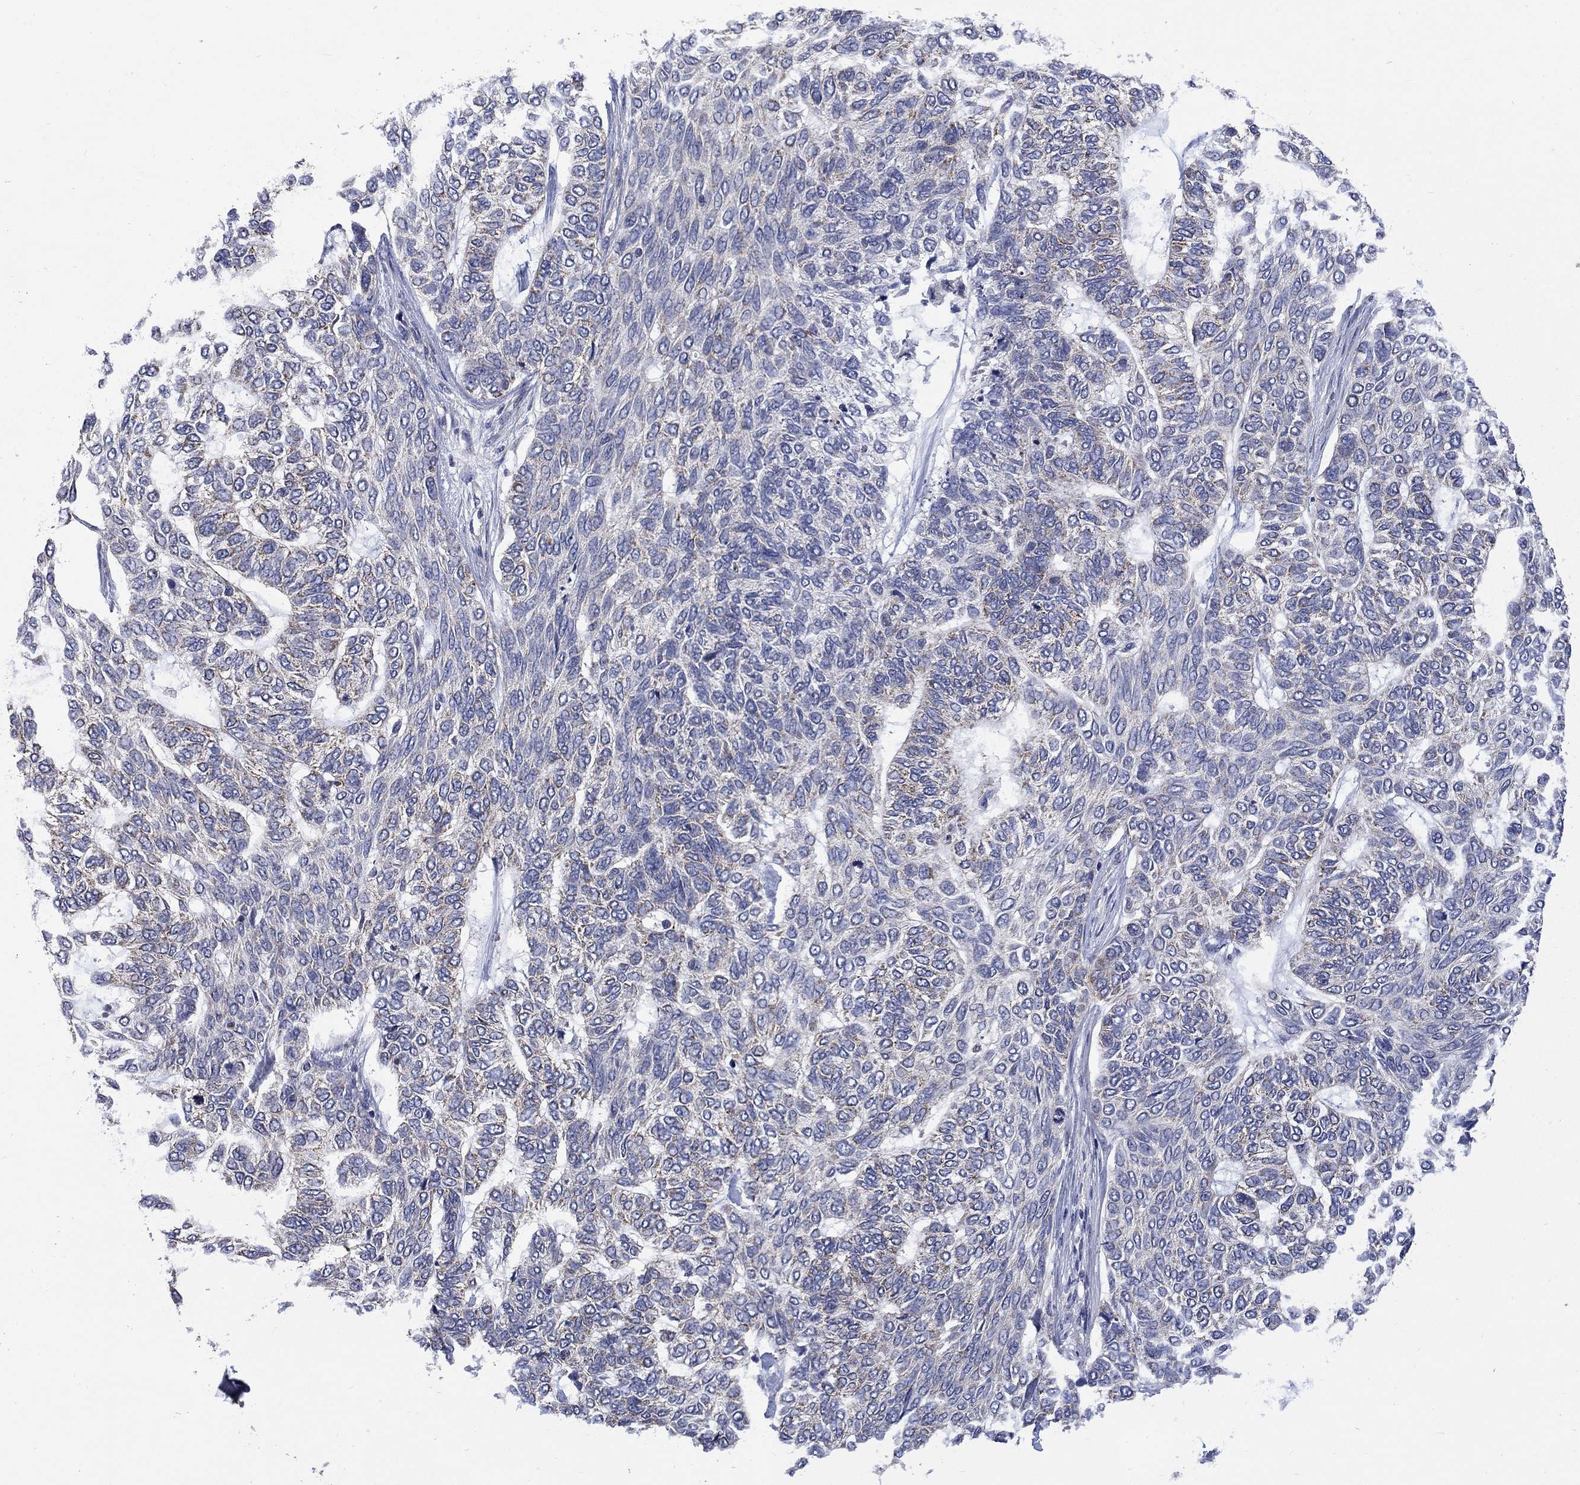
{"staining": {"intensity": "moderate", "quantity": "25%-75%", "location": "cytoplasmic/membranous"}, "tissue": "skin cancer", "cell_type": "Tumor cells", "image_type": "cancer", "snomed": [{"axis": "morphology", "description": "Basal cell carcinoma"}, {"axis": "topography", "description": "Skin"}], "caption": "Tumor cells reveal medium levels of moderate cytoplasmic/membranous expression in about 25%-75% of cells in skin cancer. Immunohistochemistry (ihc) stains the protein of interest in brown and the nuclei are stained blue.", "gene": "HSPA12A", "patient": {"sex": "female", "age": 65}}